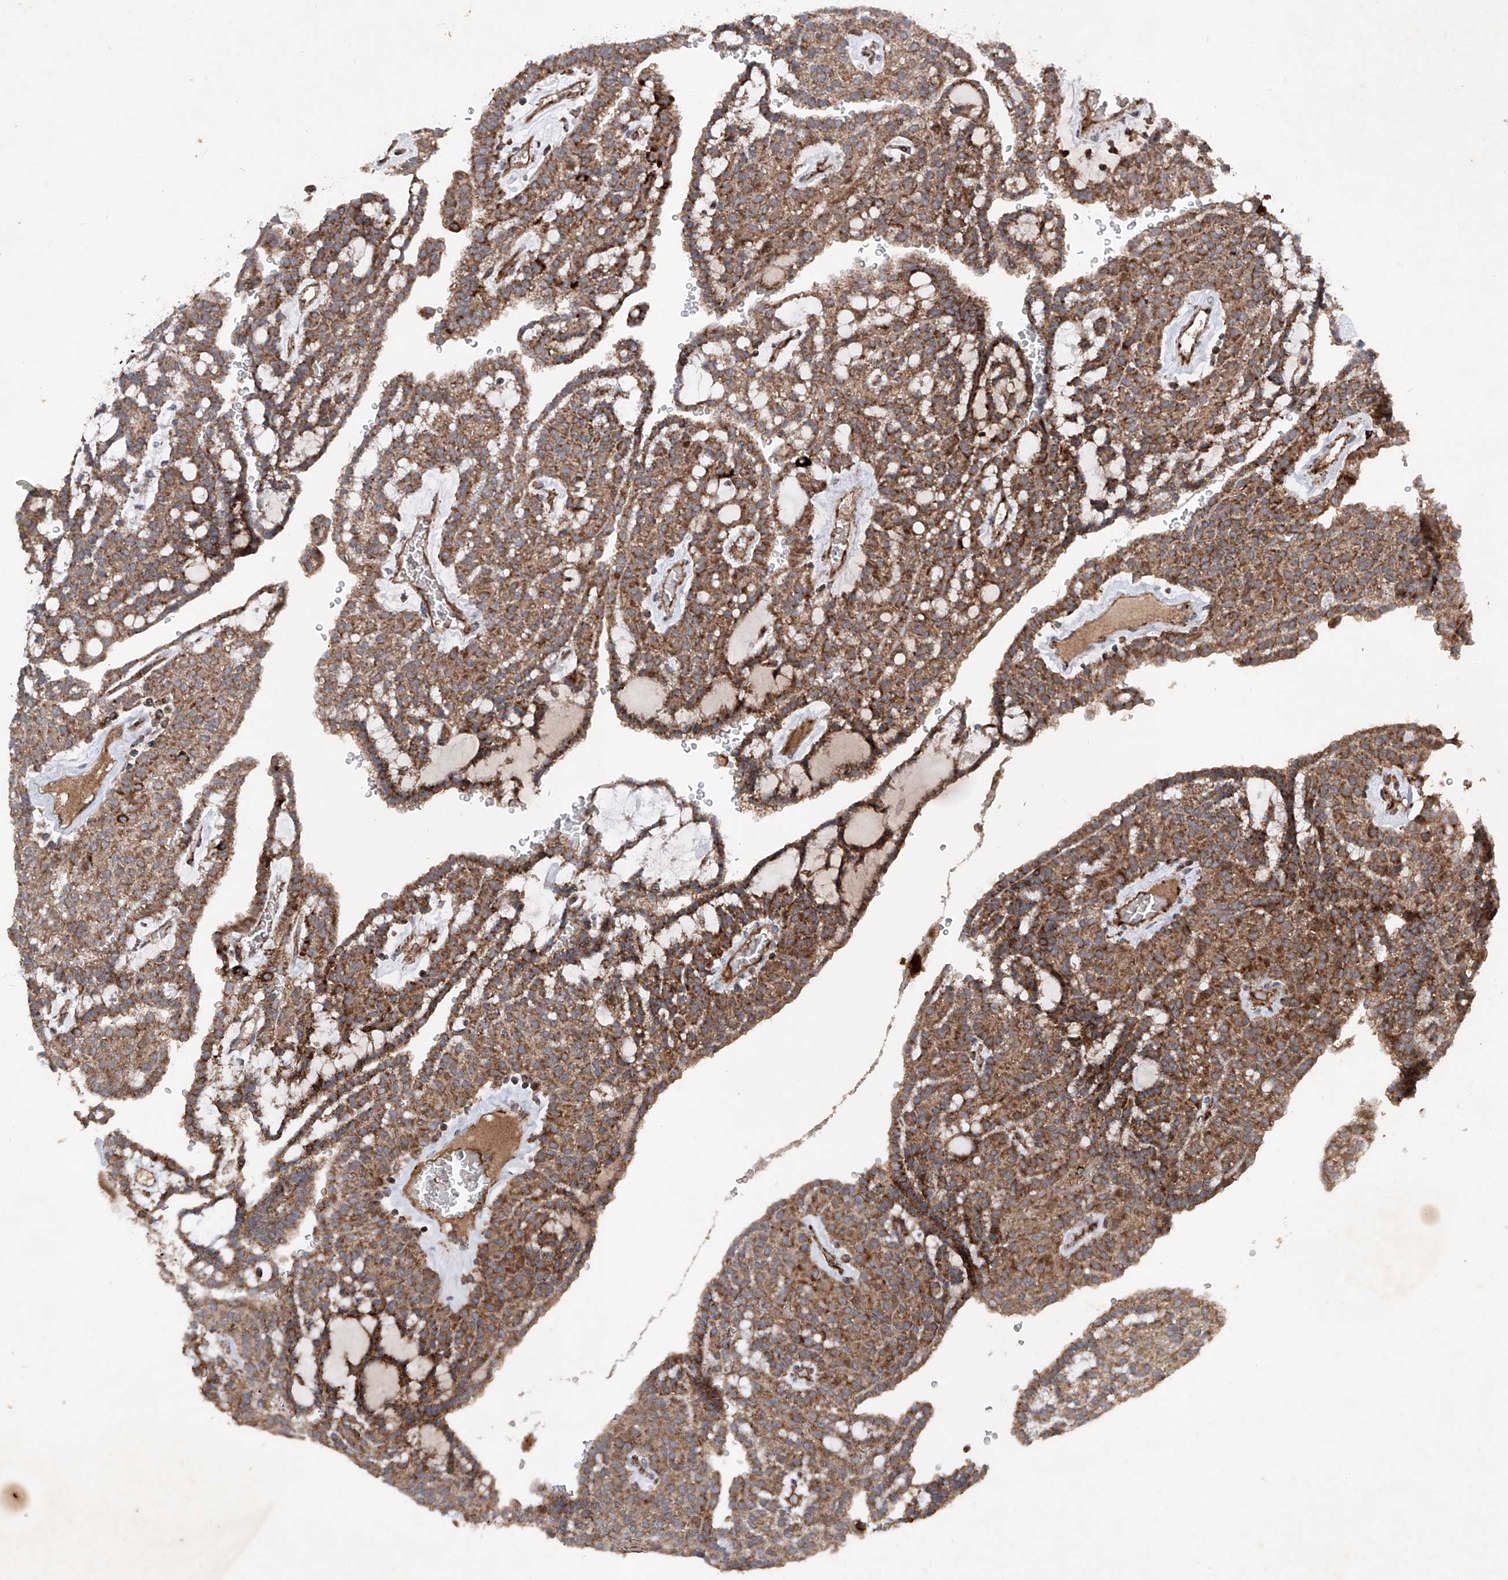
{"staining": {"intensity": "moderate", "quantity": ">75%", "location": "cytoplasmic/membranous"}, "tissue": "renal cancer", "cell_type": "Tumor cells", "image_type": "cancer", "snomed": [{"axis": "morphology", "description": "Adenocarcinoma, NOS"}, {"axis": "topography", "description": "Kidney"}], "caption": "Renal cancer (adenocarcinoma) tissue reveals moderate cytoplasmic/membranous staining in approximately >75% of tumor cells The staining is performed using DAB brown chromogen to label protein expression. The nuclei are counter-stained blue using hematoxylin.", "gene": "DAD1", "patient": {"sex": "male", "age": 63}}